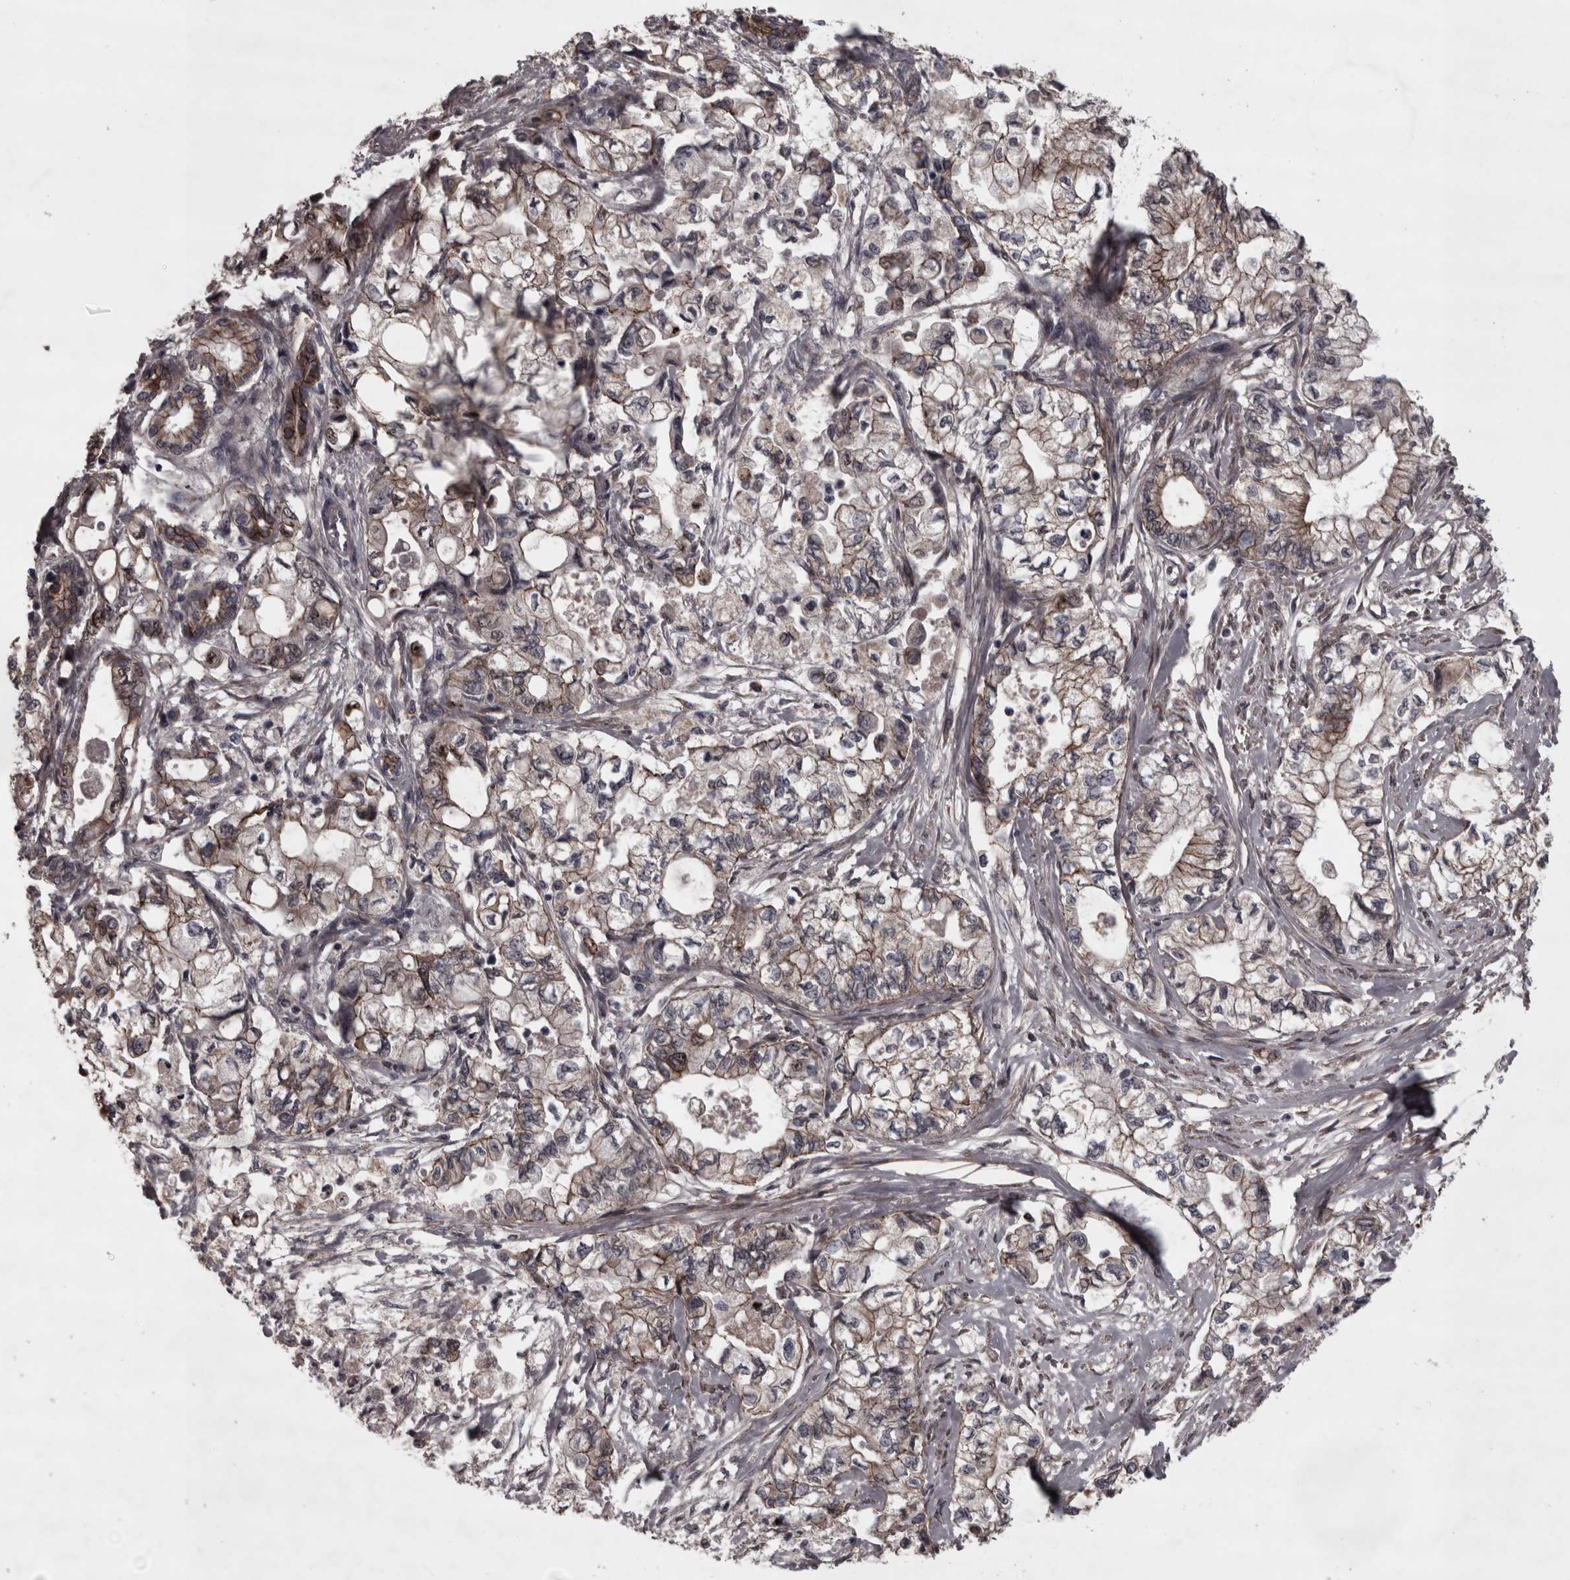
{"staining": {"intensity": "moderate", "quantity": "<25%", "location": "cytoplasmic/membranous,nuclear"}, "tissue": "pancreatic cancer", "cell_type": "Tumor cells", "image_type": "cancer", "snomed": [{"axis": "morphology", "description": "Adenocarcinoma, NOS"}, {"axis": "topography", "description": "Pancreas"}], "caption": "A low amount of moderate cytoplasmic/membranous and nuclear staining is identified in about <25% of tumor cells in pancreatic adenocarcinoma tissue. Nuclei are stained in blue.", "gene": "PCDH17", "patient": {"sex": "male", "age": 79}}